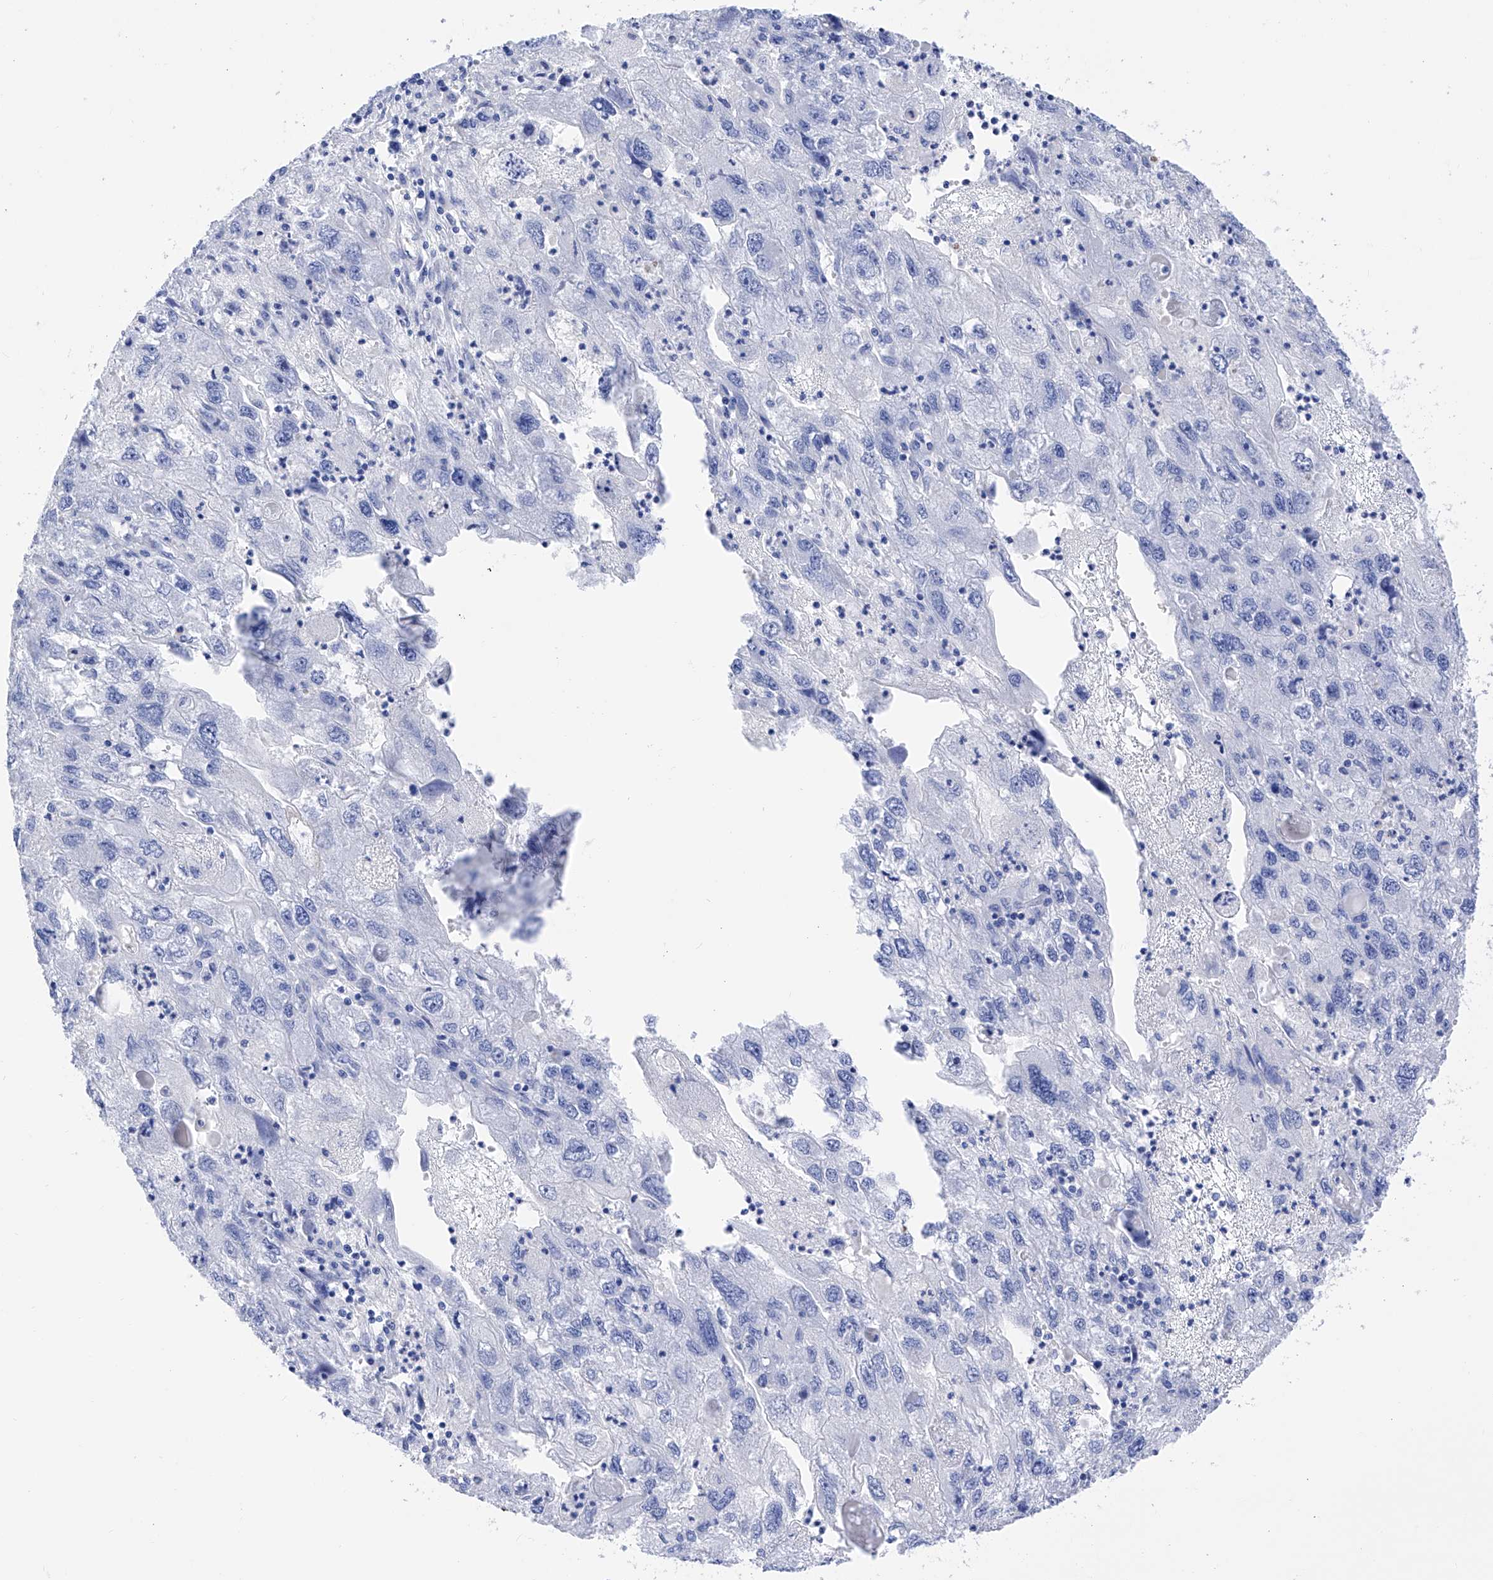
{"staining": {"intensity": "negative", "quantity": "none", "location": "none"}, "tissue": "endometrial cancer", "cell_type": "Tumor cells", "image_type": "cancer", "snomed": [{"axis": "morphology", "description": "Adenocarcinoma, NOS"}, {"axis": "topography", "description": "Endometrium"}], "caption": "IHC of adenocarcinoma (endometrial) displays no positivity in tumor cells.", "gene": "TRPC7", "patient": {"sex": "female", "age": 49}}